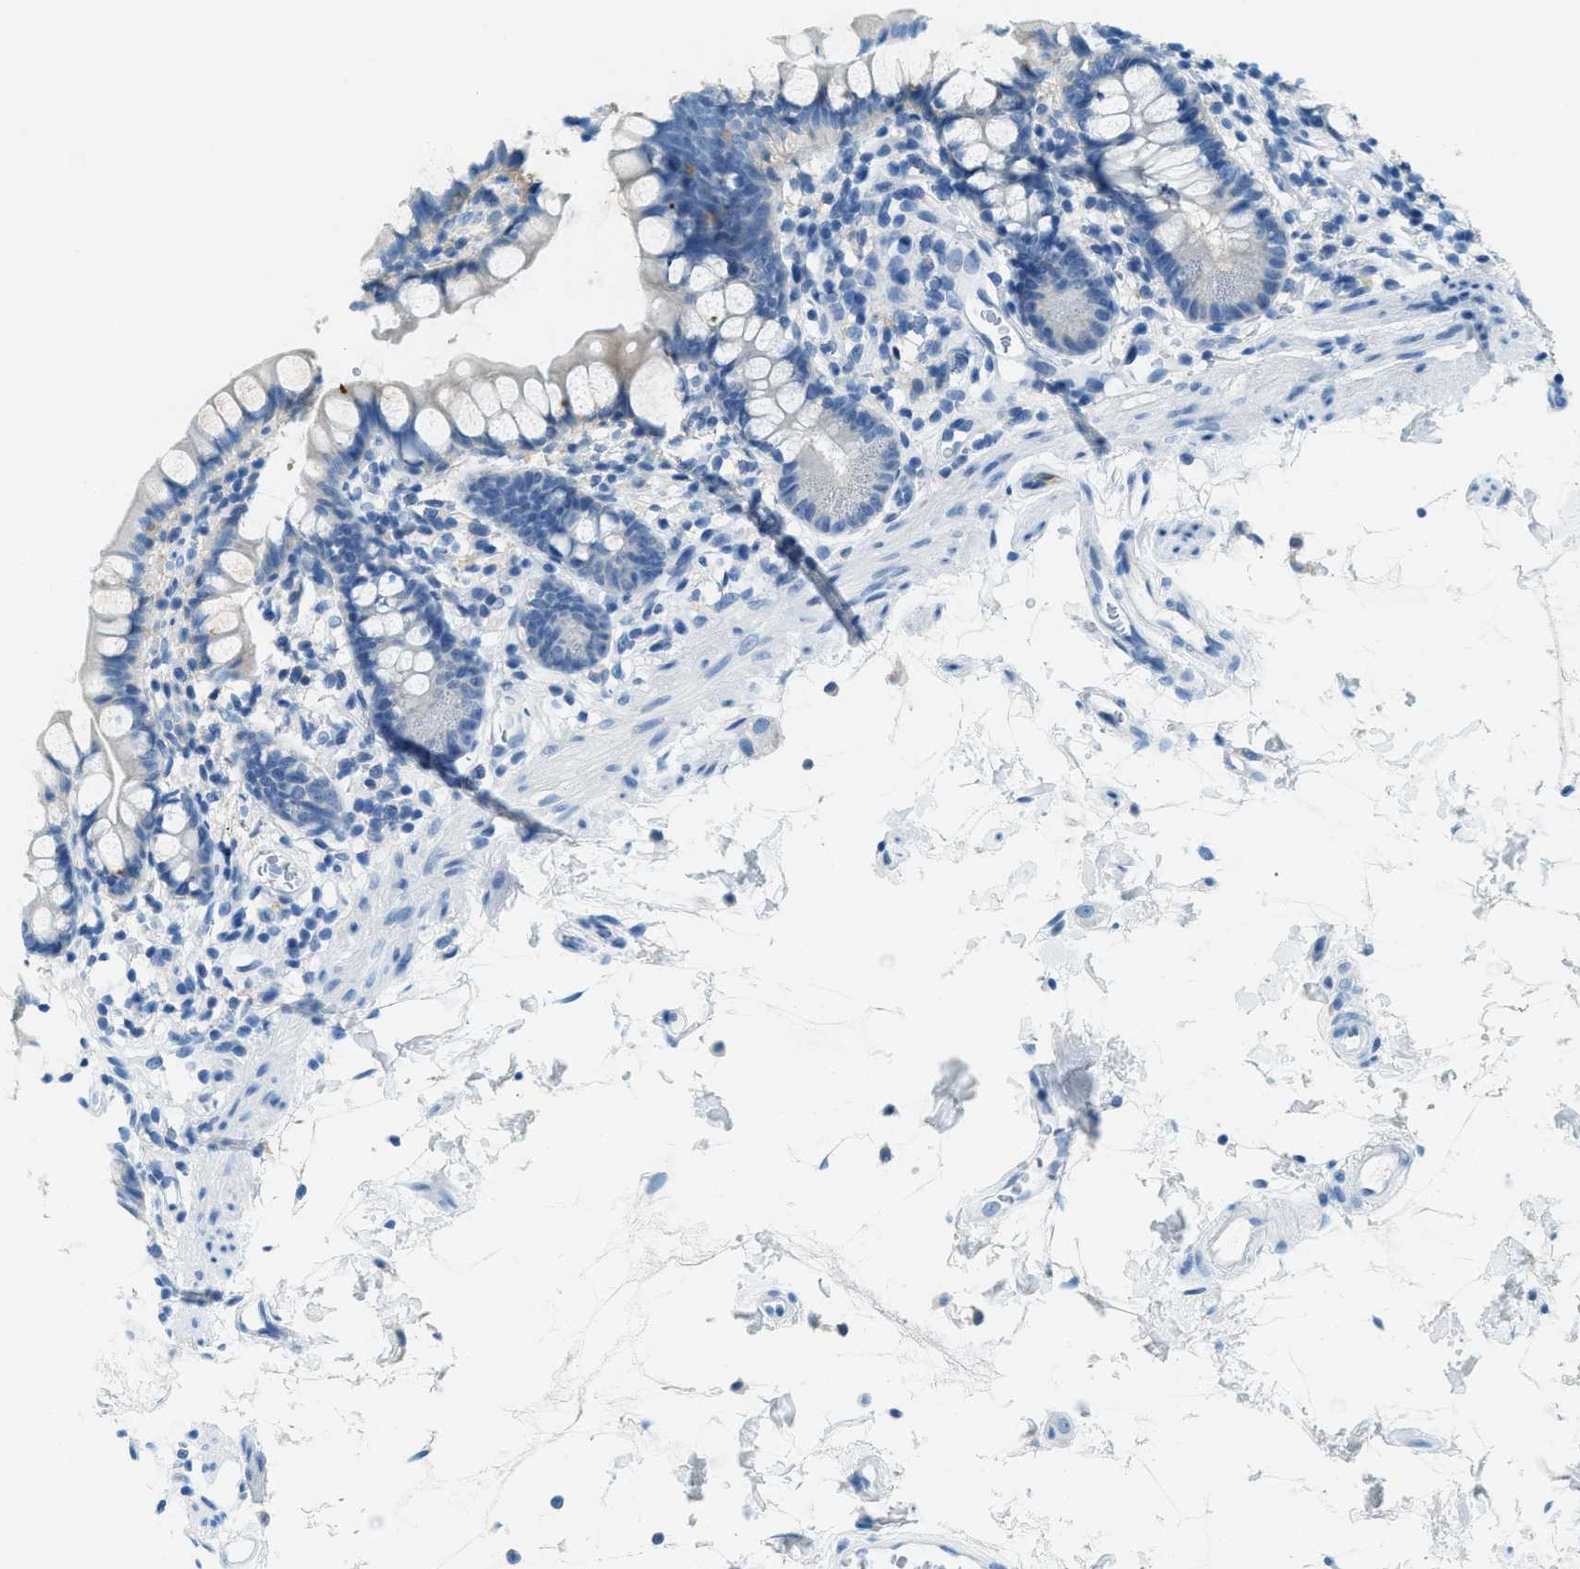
{"staining": {"intensity": "negative", "quantity": "none", "location": "none"}, "tissue": "small intestine", "cell_type": "Glandular cells", "image_type": "normal", "snomed": [{"axis": "morphology", "description": "Normal tissue, NOS"}, {"axis": "topography", "description": "Small intestine"}], "caption": "This image is of unremarkable small intestine stained with immunohistochemistry to label a protein in brown with the nuclei are counter-stained blue. There is no expression in glandular cells.", "gene": "MATCAP2", "patient": {"sex": "female", "age": 84}}